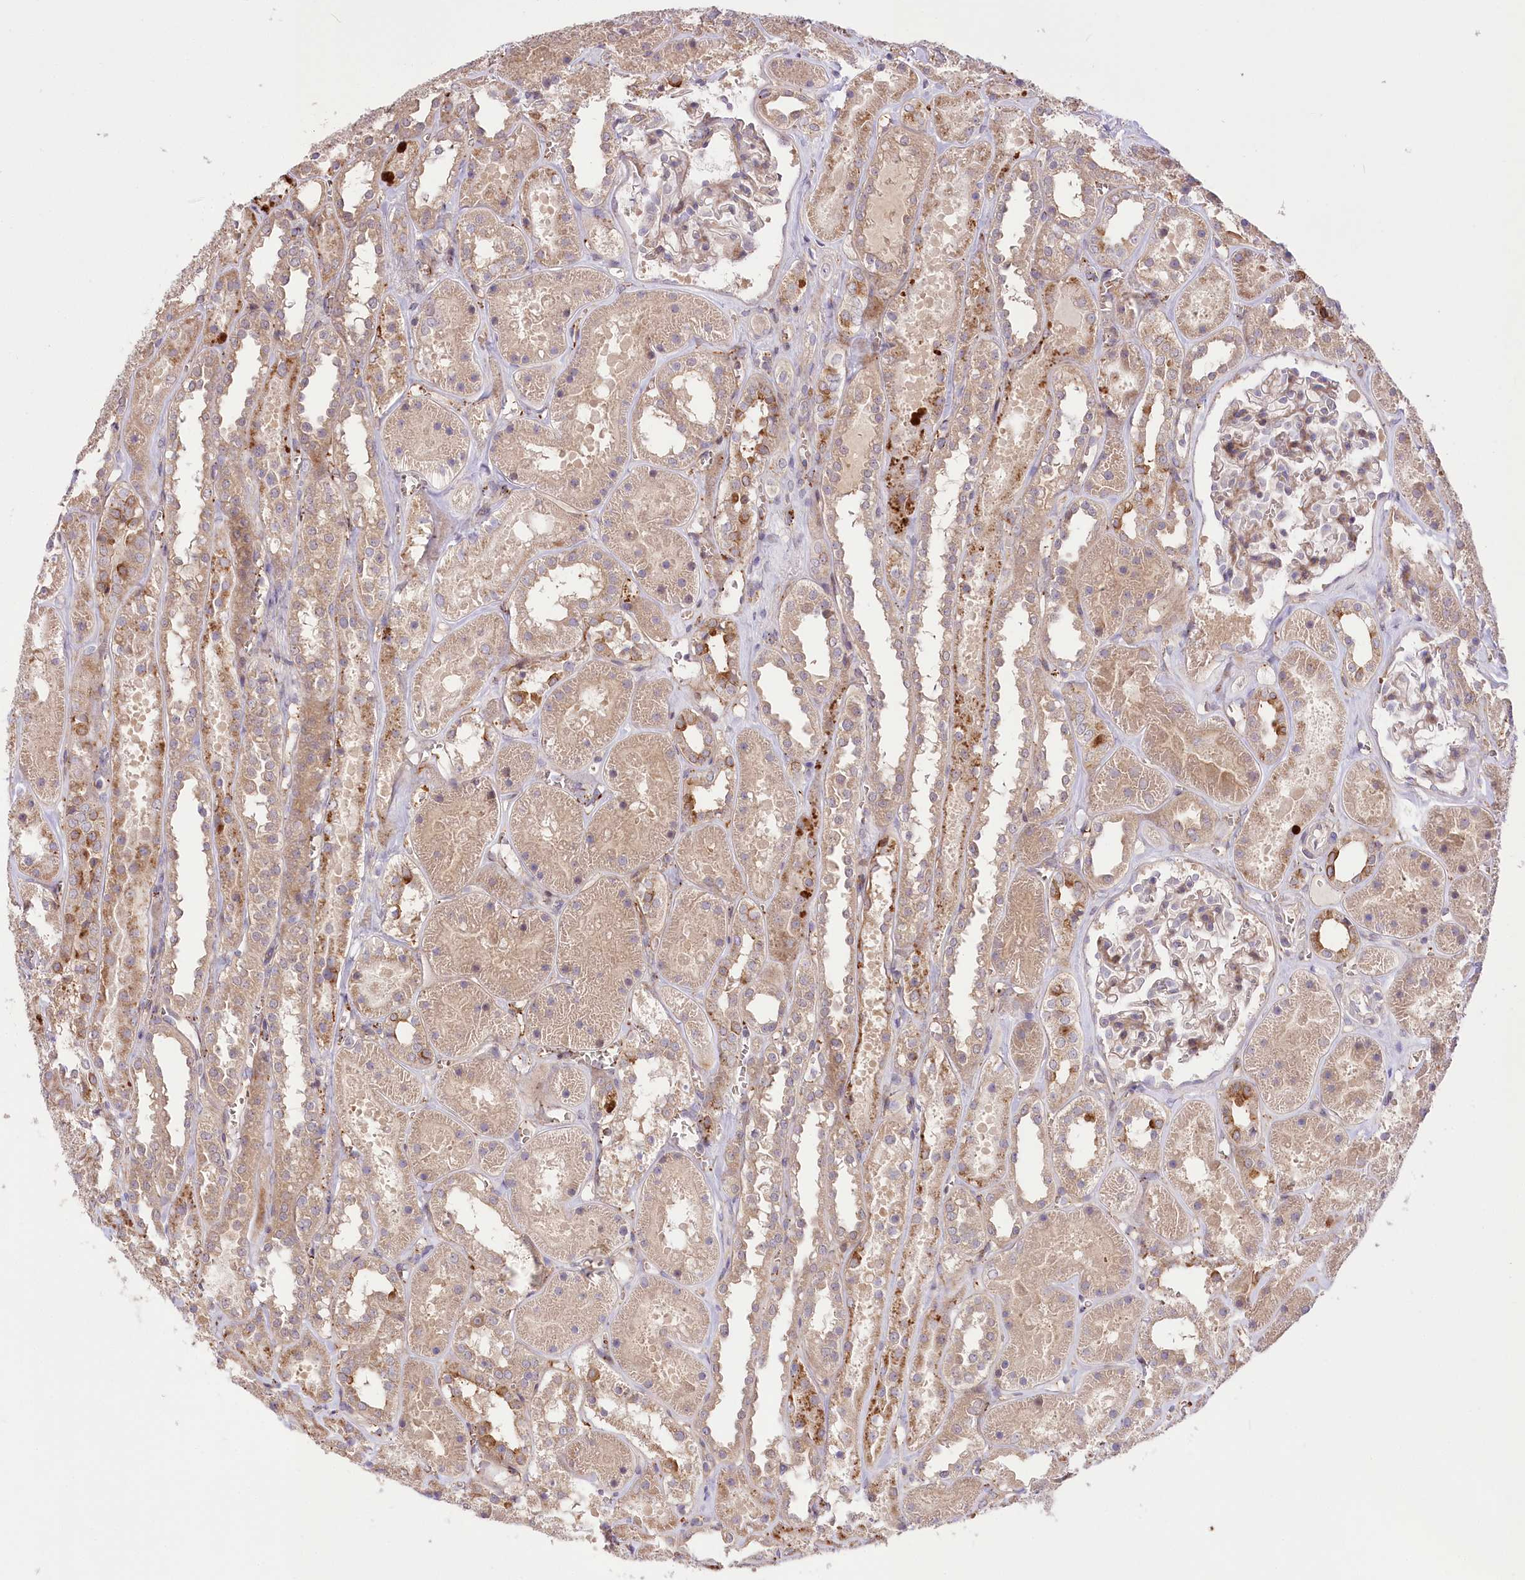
{"staining": {"intensity": "weak", "quantity": "<25%", "location": "cytoplasmic/membranous"}, "tissue": "kidney", "cell_type": "Cells in glomeruli", "image_type": "normal", "snomed": [{"axis": "morphology", "description": "Normal tissue, NOS"}, {"axis": "topography", "description": "Kidney"}], "caption": "Cells in glomeruli are negative for brown protein staining in benign kidney. The staining was performed using DAB to visualize the protein expression in brown, while the nuclei were stained in blue with hematoxylin (Magnification: 20x).", "gene": "TRUB1", "patient": {"sex": "female", "age": 41}}